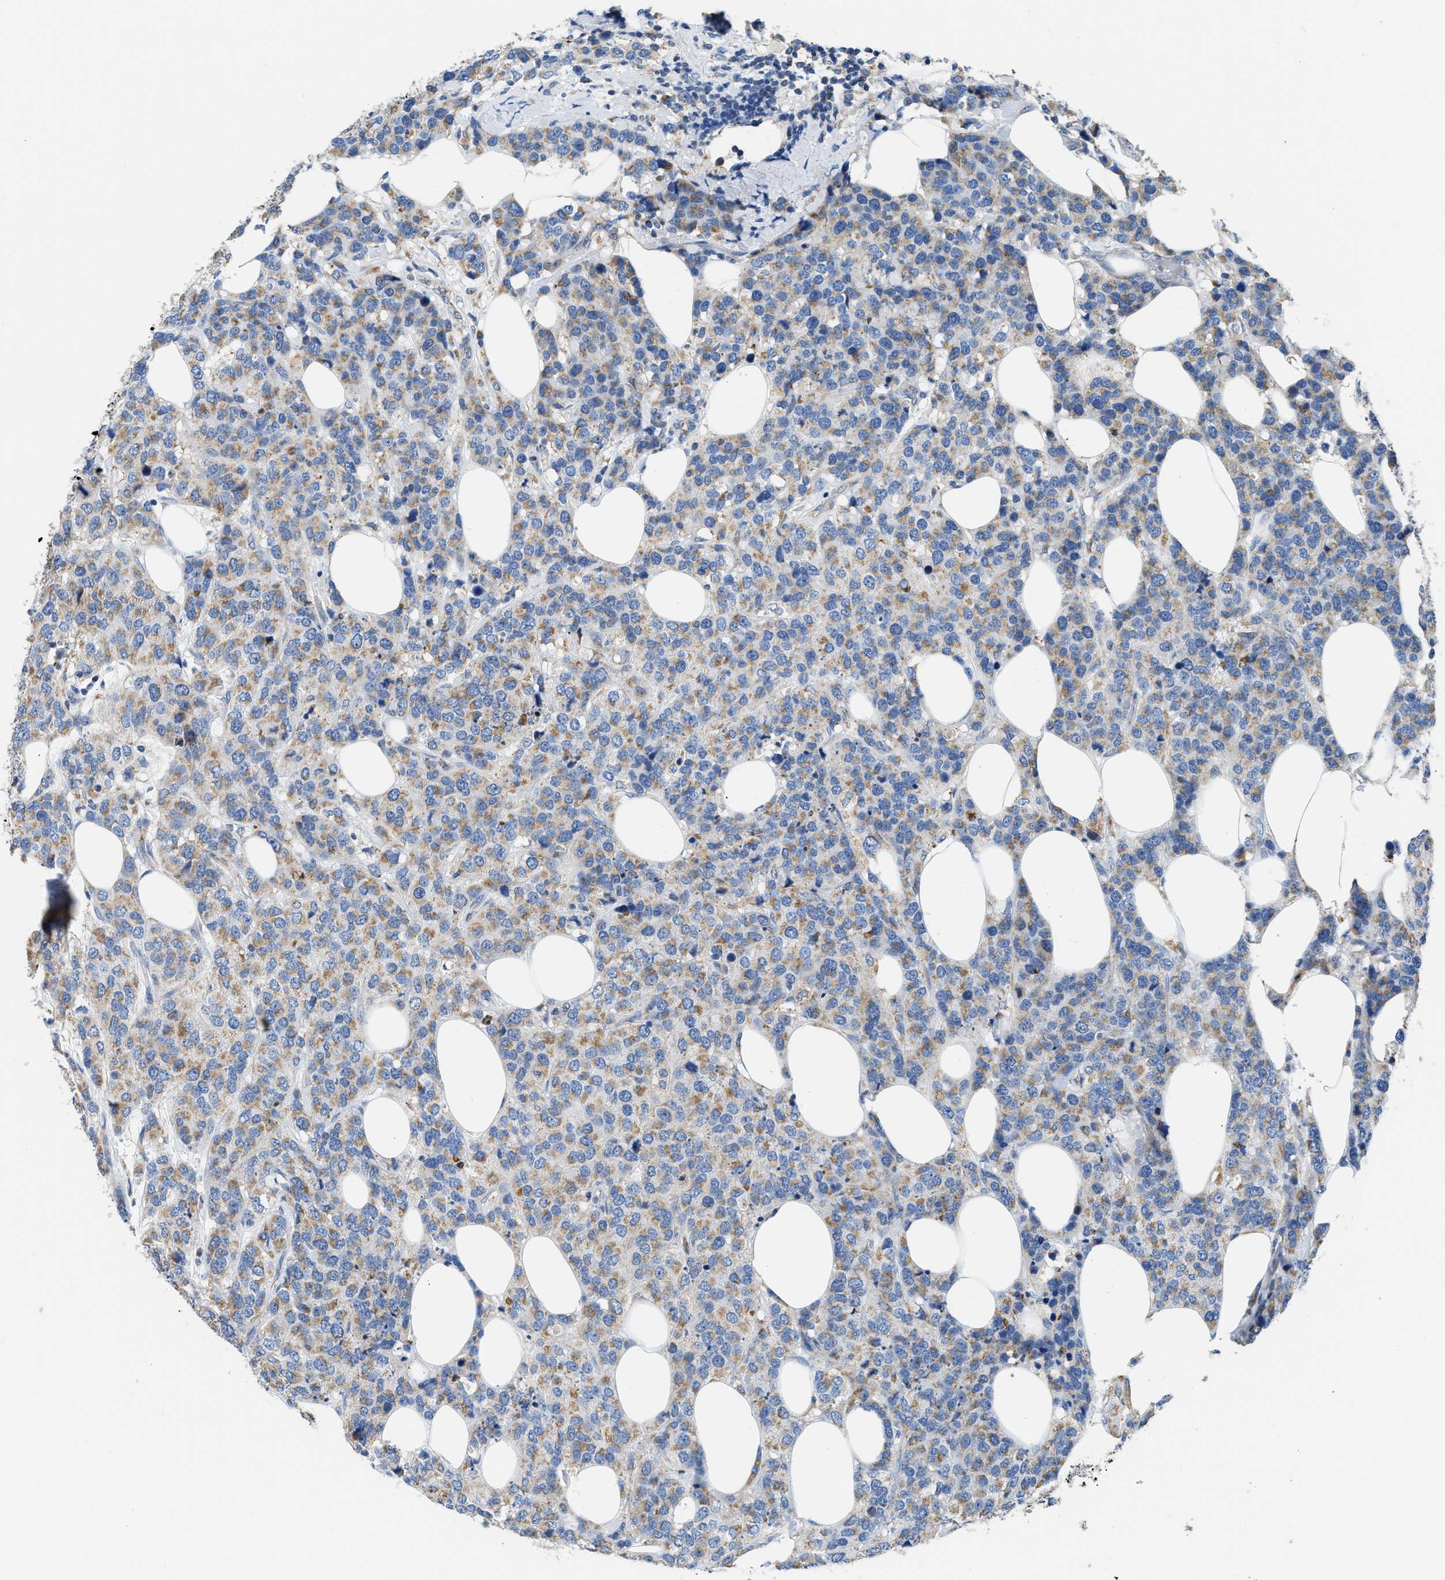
{"staining": {"intensity": "weak", "quantity": ">75%", "location": "cytoplasmic/membranous"}, "tissue": "breast cancer", "cell_type": "Tumor cells", "image_type": "cancer", "snomed": [{"axis": "morphology", "description": "Lobular carcinoma"}, {"axis": "topography", "description": "Breast"}], "caption": "This micrograph reveals immunohistochemistry (IHC) staining of human breast cancer (lobular carcinoma), with low weak cytoplasmic/membranous positivity in approximately >75% of tumor cells.", "gene": "SLC25A13", "patient": {"sex": "female", "age": 59}}